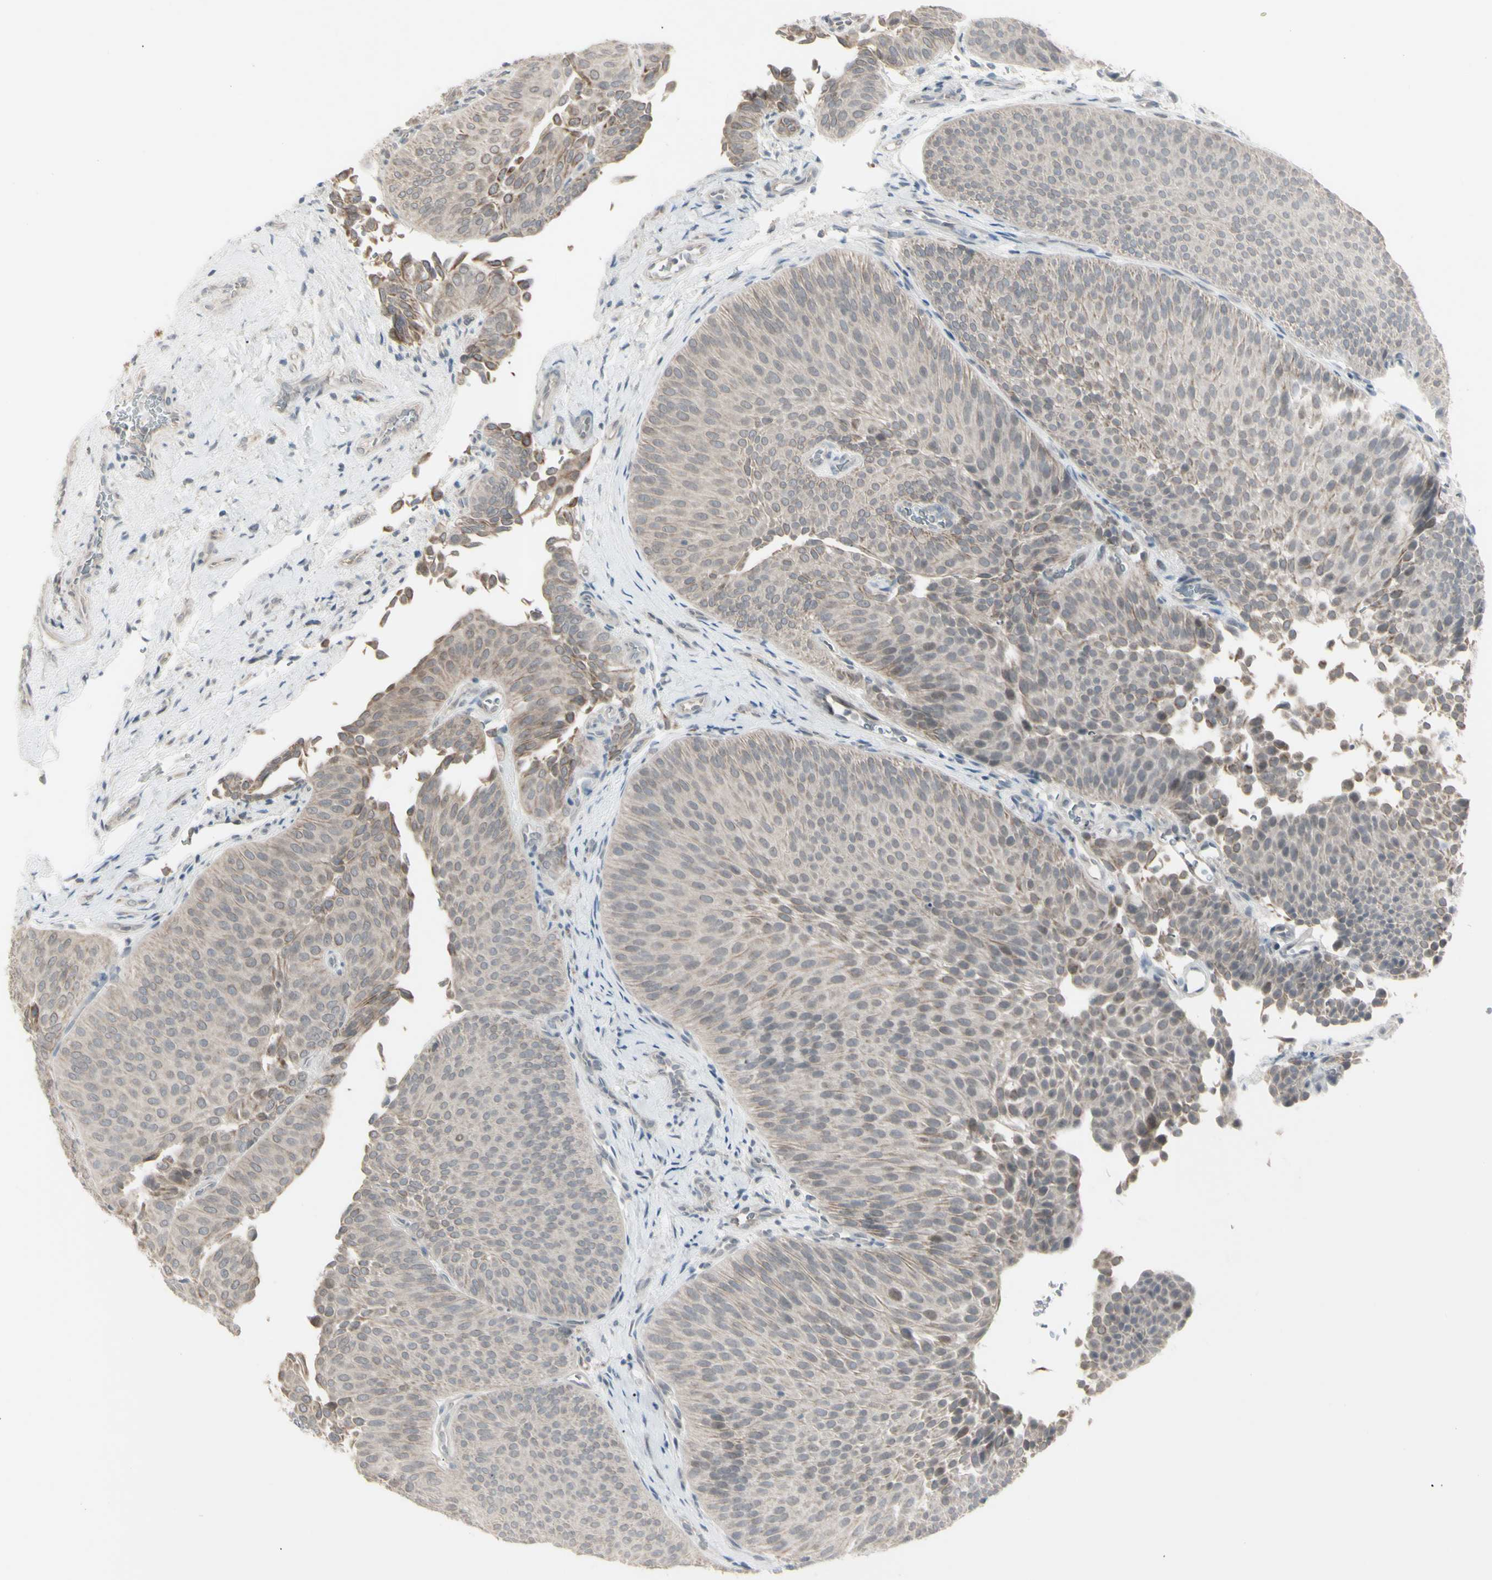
{"staining": {"intensity": "weak", "quantity": ">75%", "location": "cytoplasmic/membranous"}, "tissue": "urothelial cancer", "cell_type": "Tumor cells", "image_type": "cancer", "snomed": [{"axis": "morphology", "description": "Urothelial carcinoma, Low grade"}, {"axis": "topography", "description": "Urinary bladder"}], "caption": "Low-grade urothelial carcinoma stained with immunohistochemistry displays weak cytoplasmic/membranous positivity in about >75% of tumor cells. (IHC, brightfield microscopy, high magnification).", "gene": "PIAS4", "patient": {"sex": "female", "age": 60}}